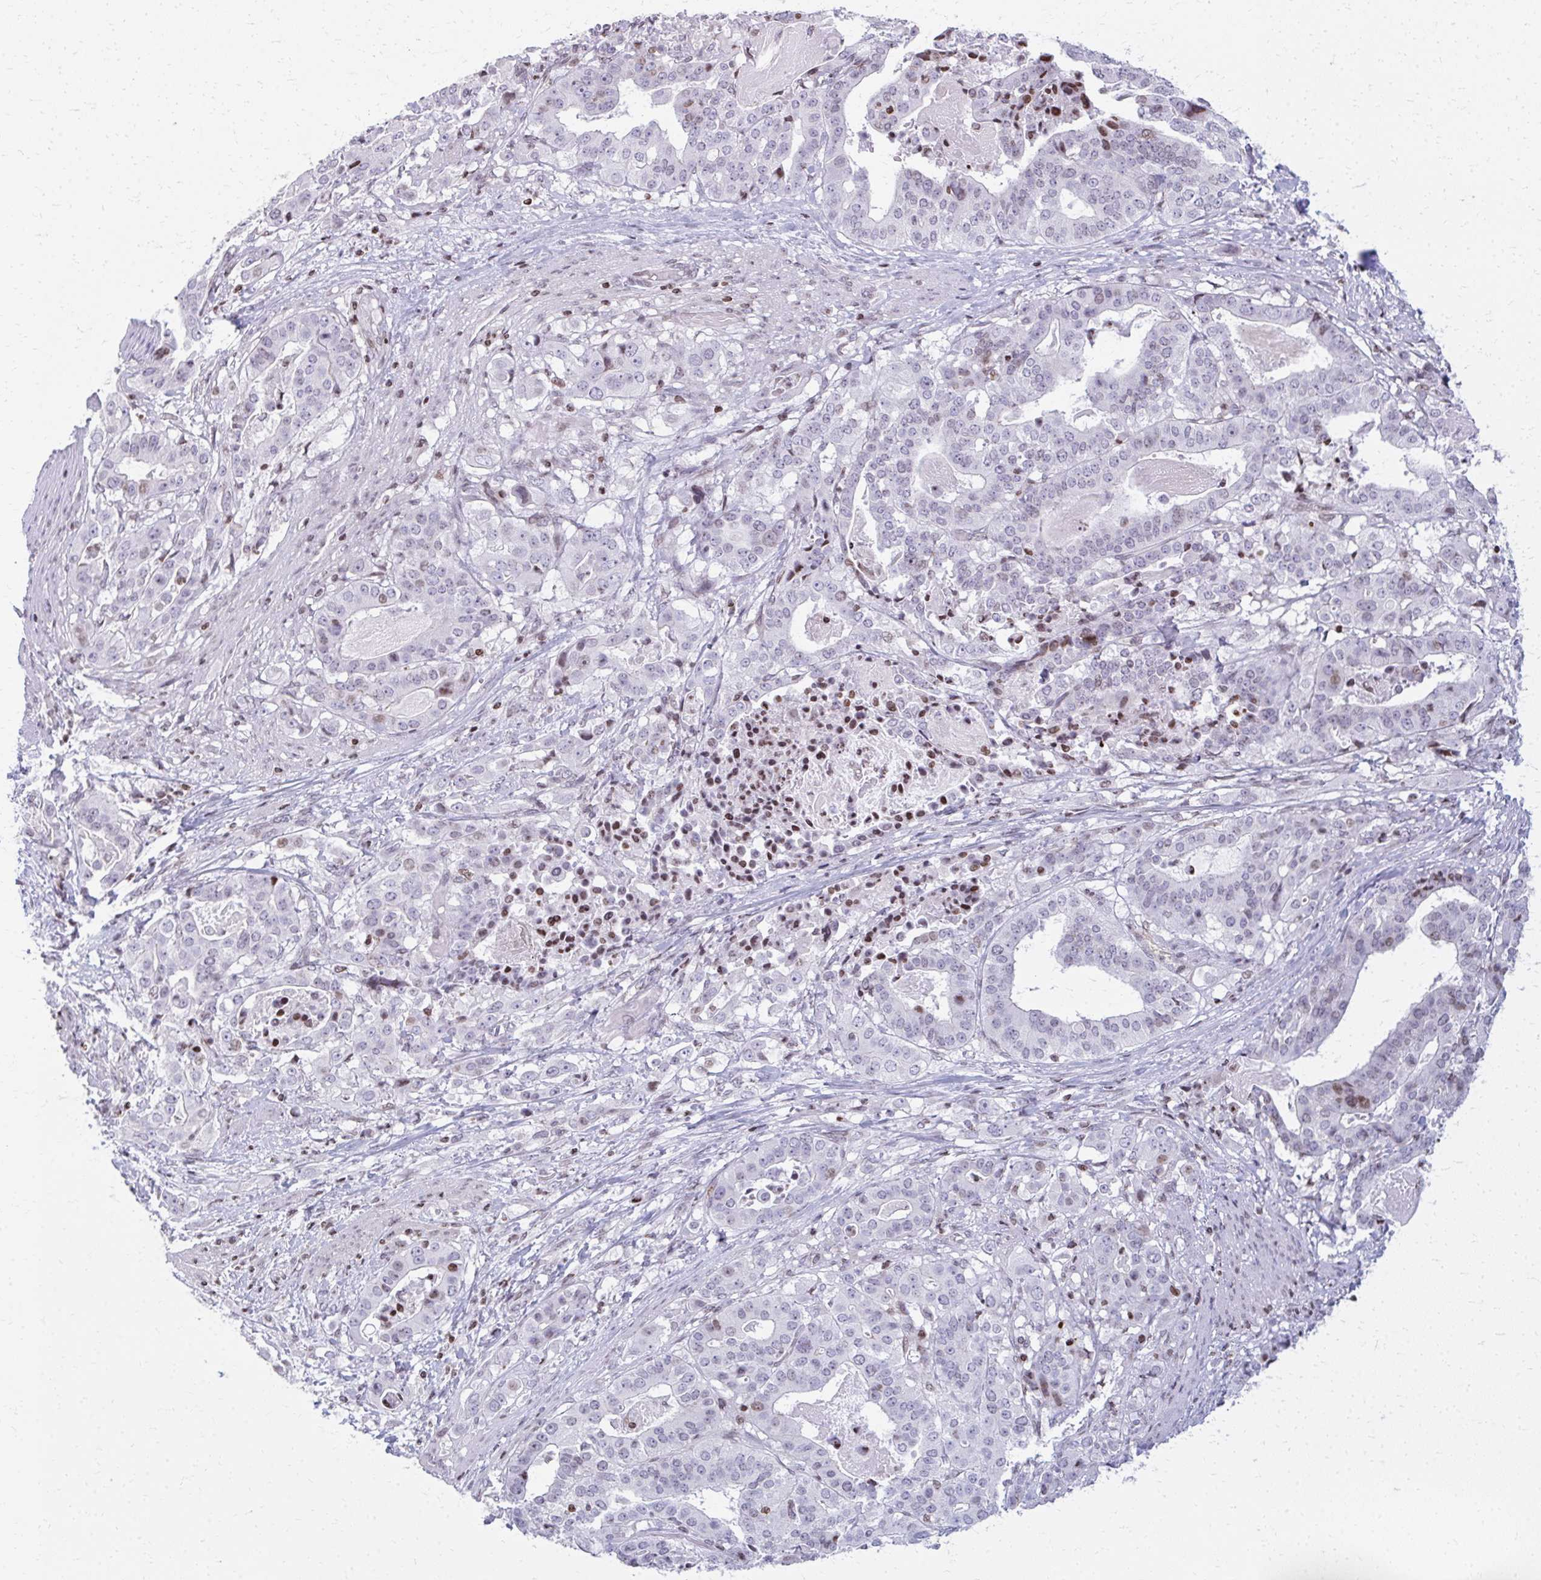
{"staining": {"intensity": "negative", "quantity": "none", "location": "none"}, "tissue": "stomach cancer", "cell_type": "Tumor cells", "image_type": "cancer", "snomed": [{"axis": "morphology", "description": "Adenocarcinoma, NOS"}, {"axis": "topography", "description": "Stomach"}], "caption": "Adenocarcinoma (stomach) stained for a protein using immunohistochemistry demonstrates no staining tumor cells.", "gene": "AP5M1", "patient": {"sex": "male", "age": 48}}